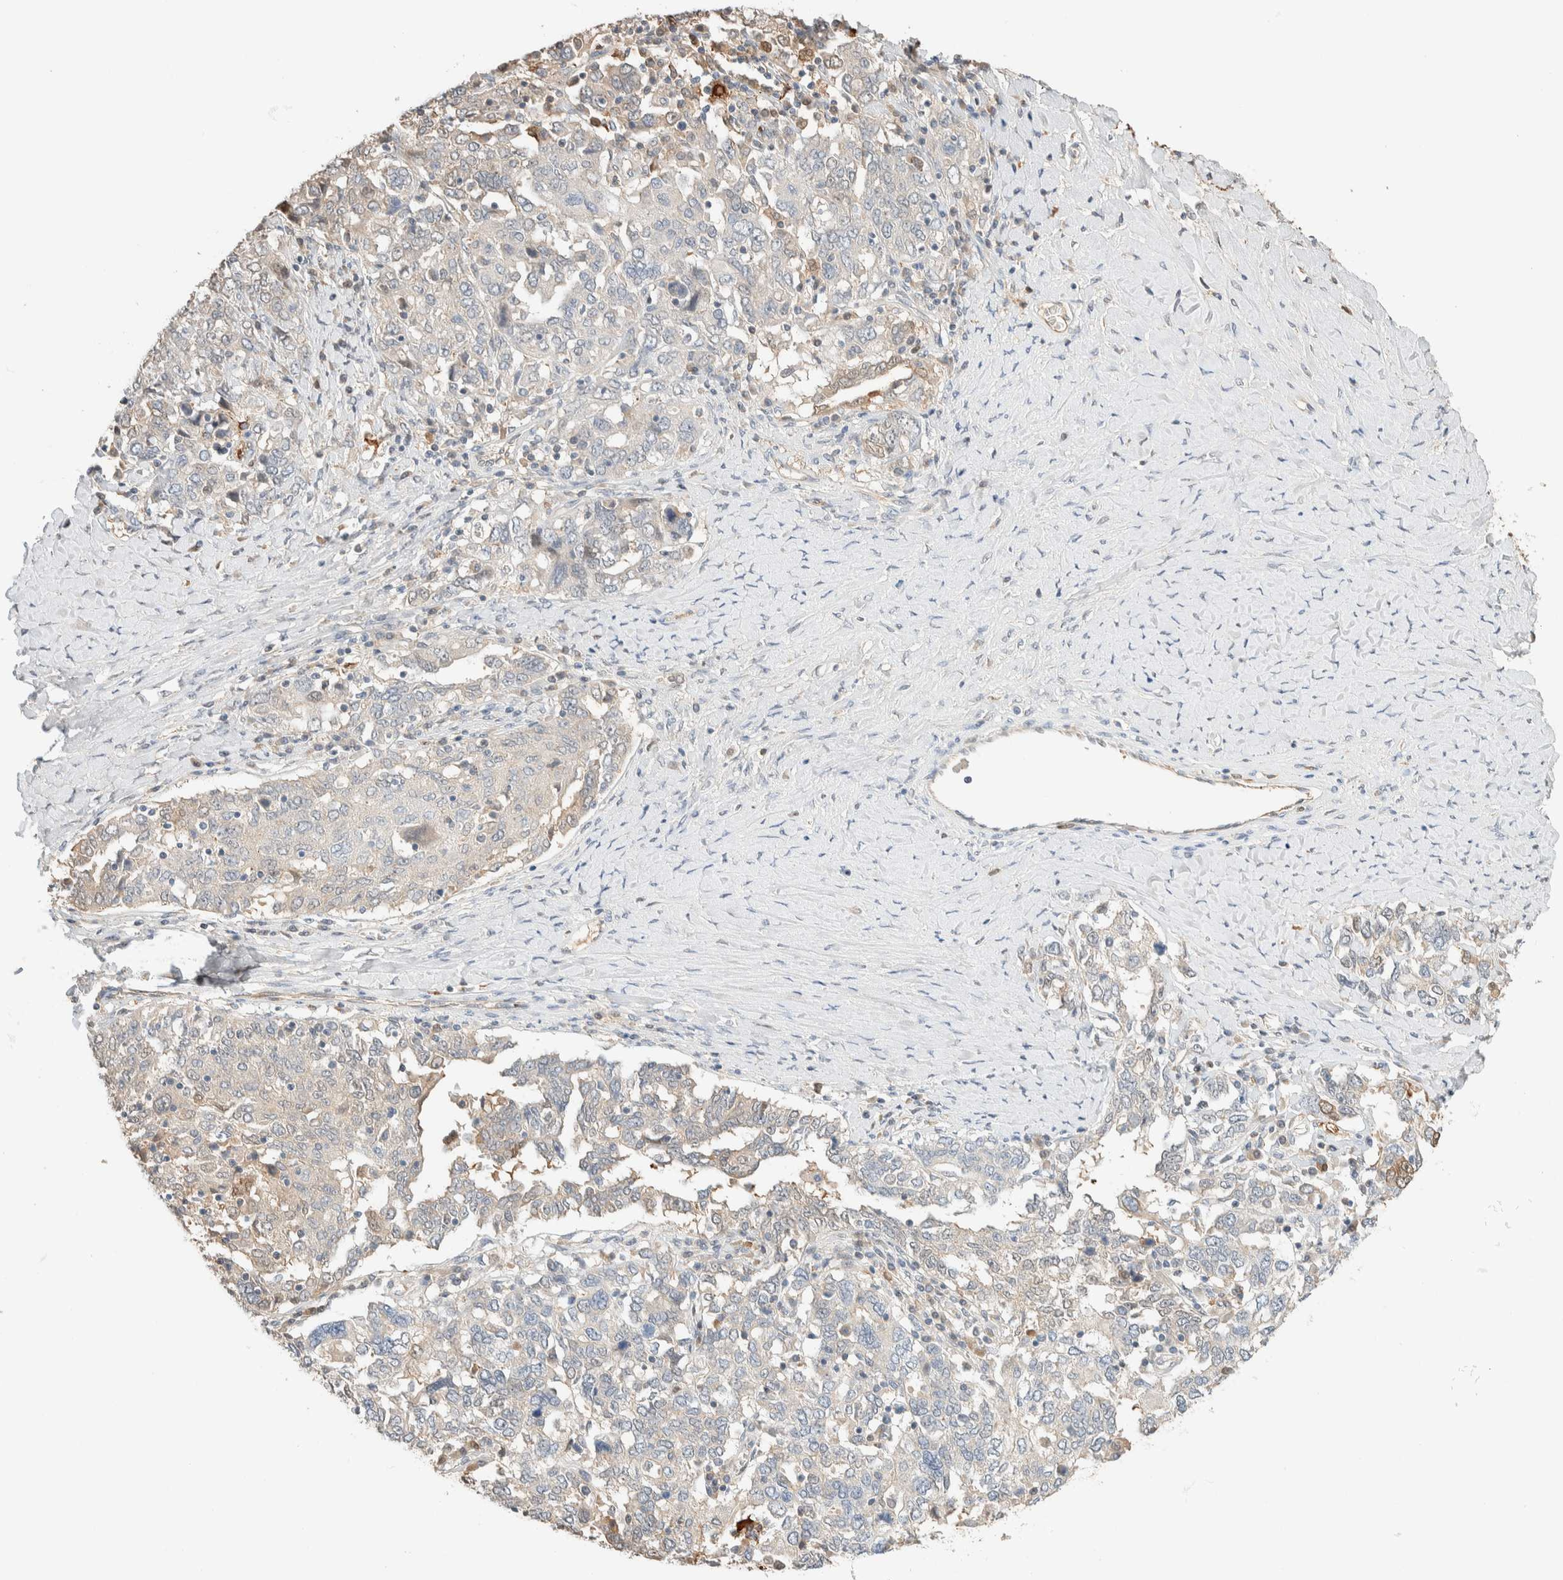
{"staining": {"intensity": "negative", "quantity": "none", "location": "none"}, "tissue": "ovarian cancer", "cell_type": "Tumor cells", "image_type": "cancer", "snomed": [{"axis": "morphology", "description": "Carcinoma, endometroid"}, {"axis": "topography", "description": "Ovary"}], "caption": "Tumor cells are negative for protein expression in human endometroid carcinoma (ovarian).", "gene": "SETD4", "patient": {"sex": "female", "age": 62}}